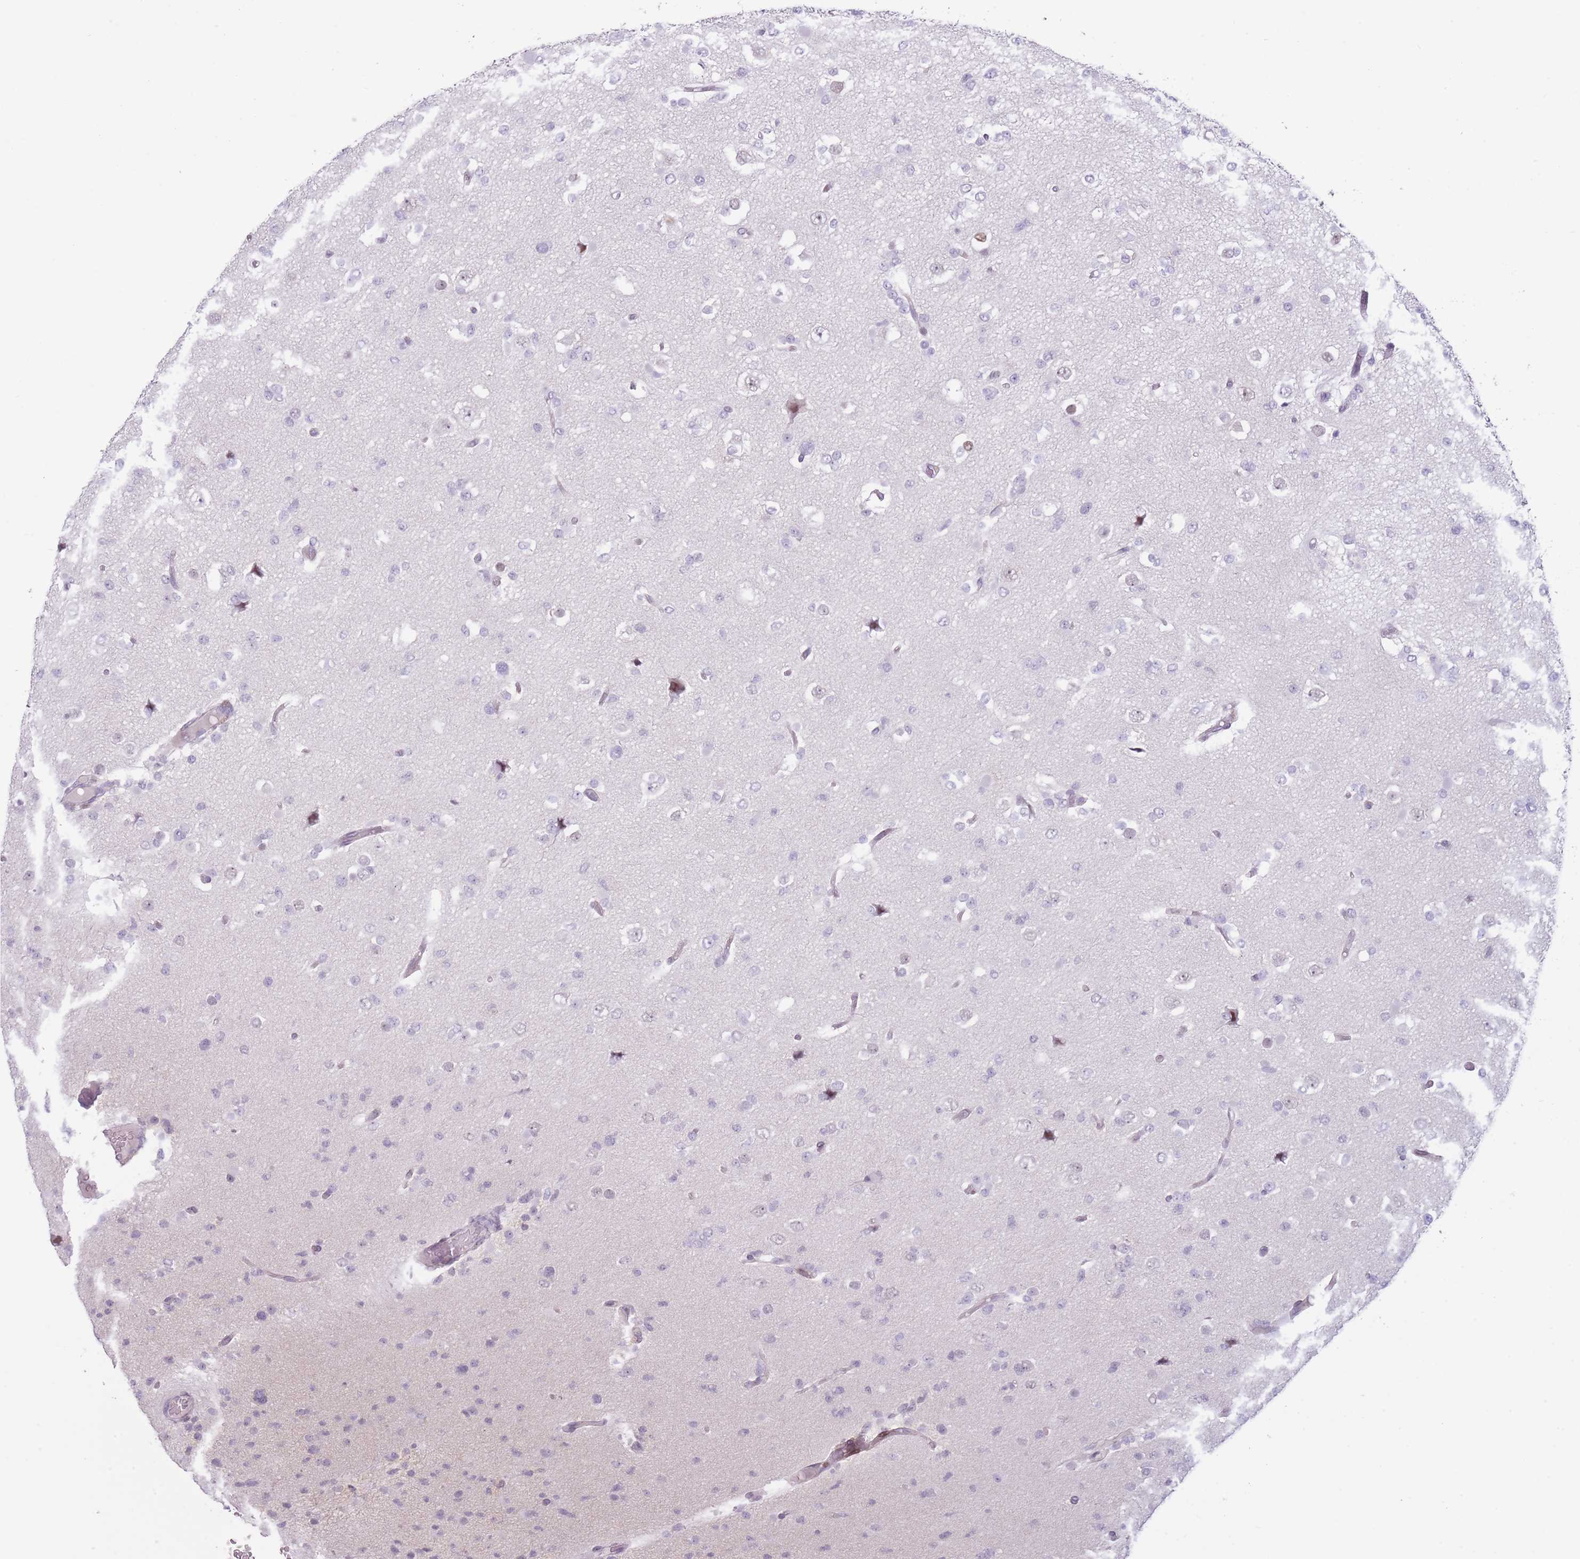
{"staining": {"intensity": "negative", "quantity": "none", "location": "none"}, "tissue": "glioma", "cell_type": "Tumor cells", "image_type": "cancer", "snomed": [{"axis": "morphology", "description": "Glioma, malignant, Low grade"}, {"axis": "topography", "description": "Brain"}], "caption": "Human malignant low-grade glioma stained for a protein using immunohistochemistry demonstrates no staining in tumor cells.", "gene": "MFSD10", "patient": {"sex": "female", "age": 22}}